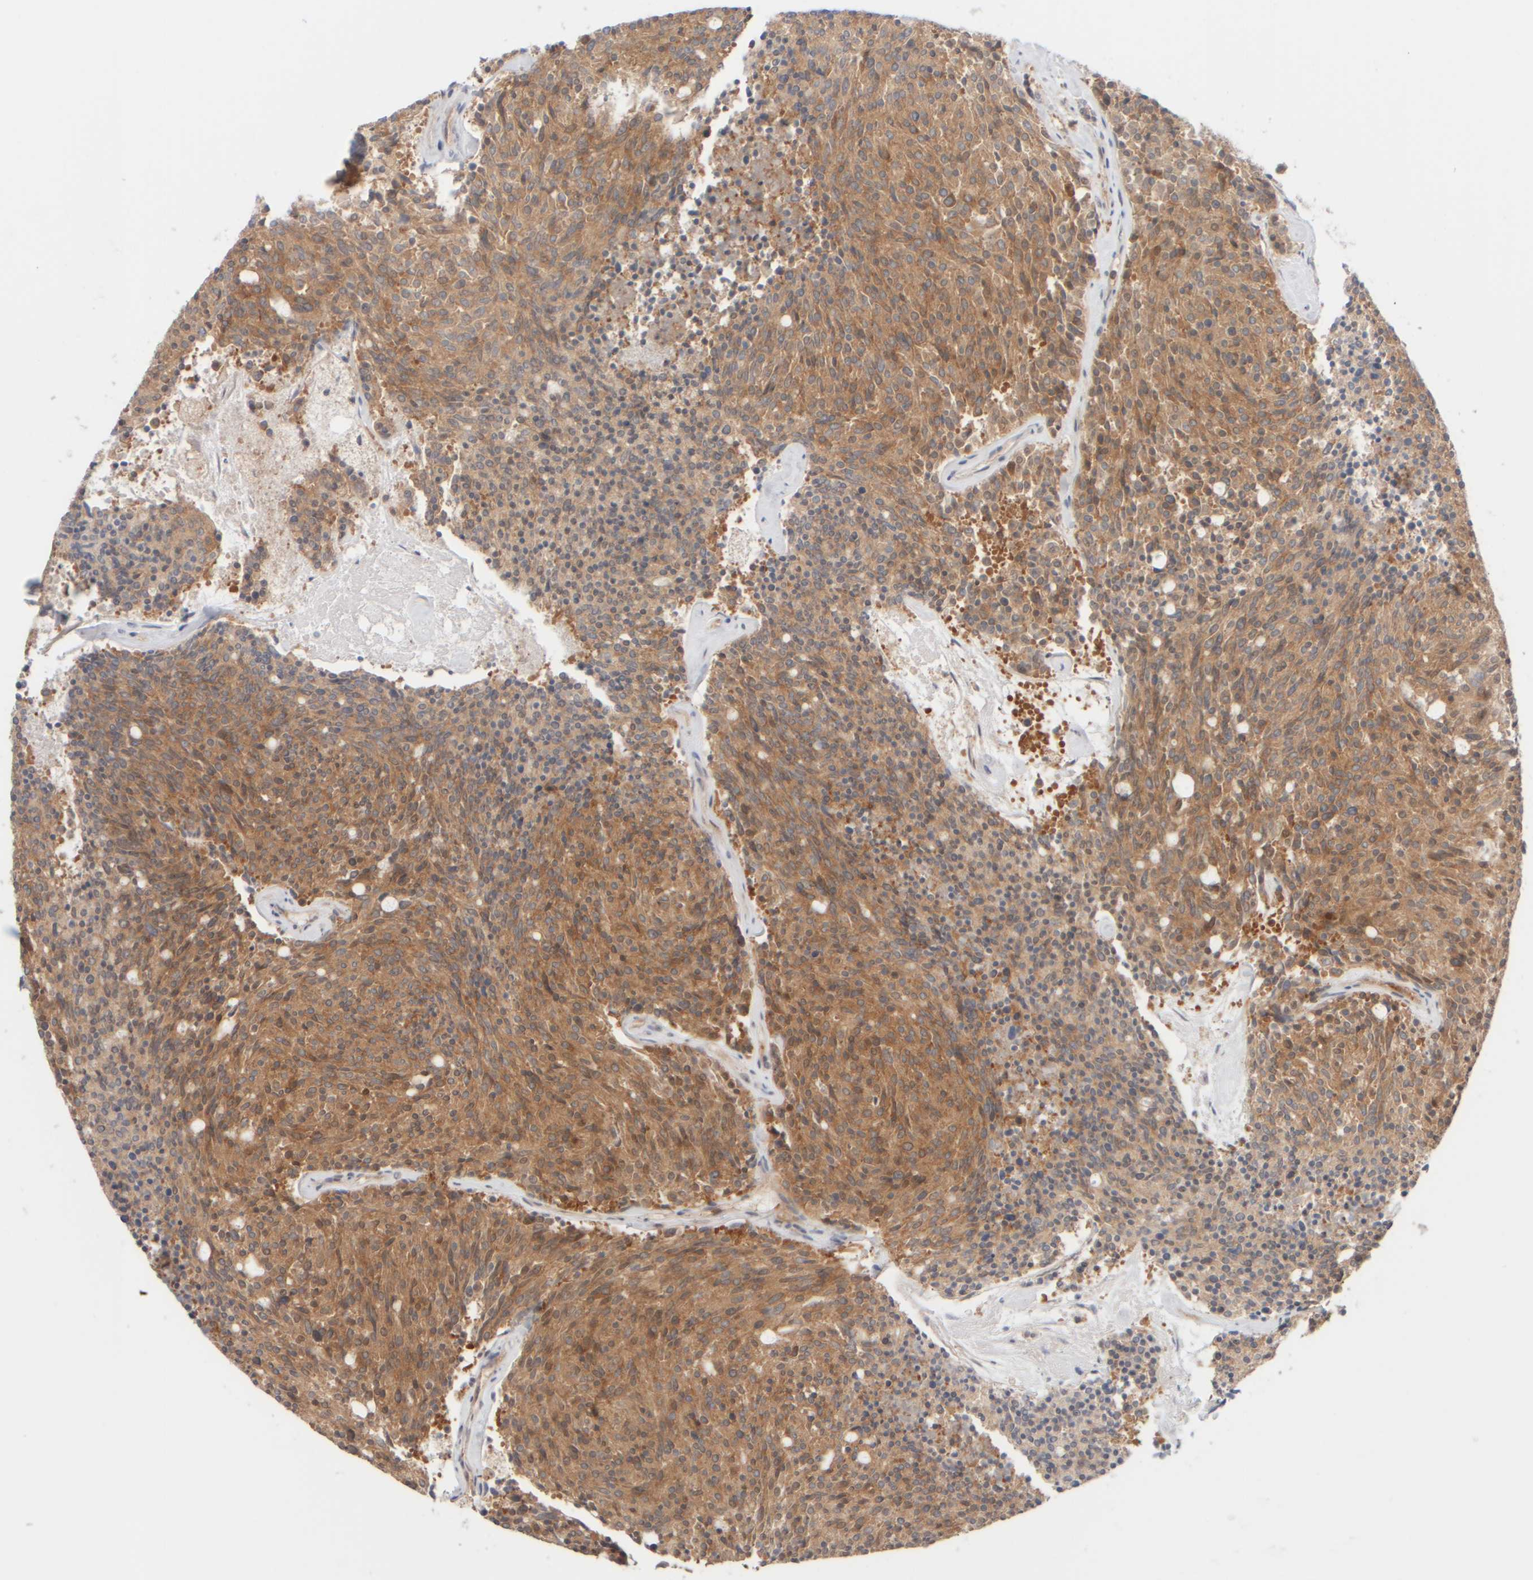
{"staining": {"intensity": "moderate", "quantity": ">75%", "location": "cytoplasmic/membranous"}, "tissue": "carcinoid", "cell_type": "Tumor cells", "image_type": "cancer", "snomed": [{"axis": "morphology", "description": "Carcinoid, malignant, NOS"}, {"axis": "topography", "description": "Pancreas"}], "caption": "Immunohistochemistry (IHC) of carcinoid displays medium levels of moderate cytoplasmic/membranous expression in about >75% of tumor cells. The staining is performed using DAB (3,3'-diaminobenzidine) brown chromogen to label protein expression. The nuclei are counter-stained blue using hematoxylin.", "gene": "RABEP1", "patient": {"sex": "female", "age": 54}}